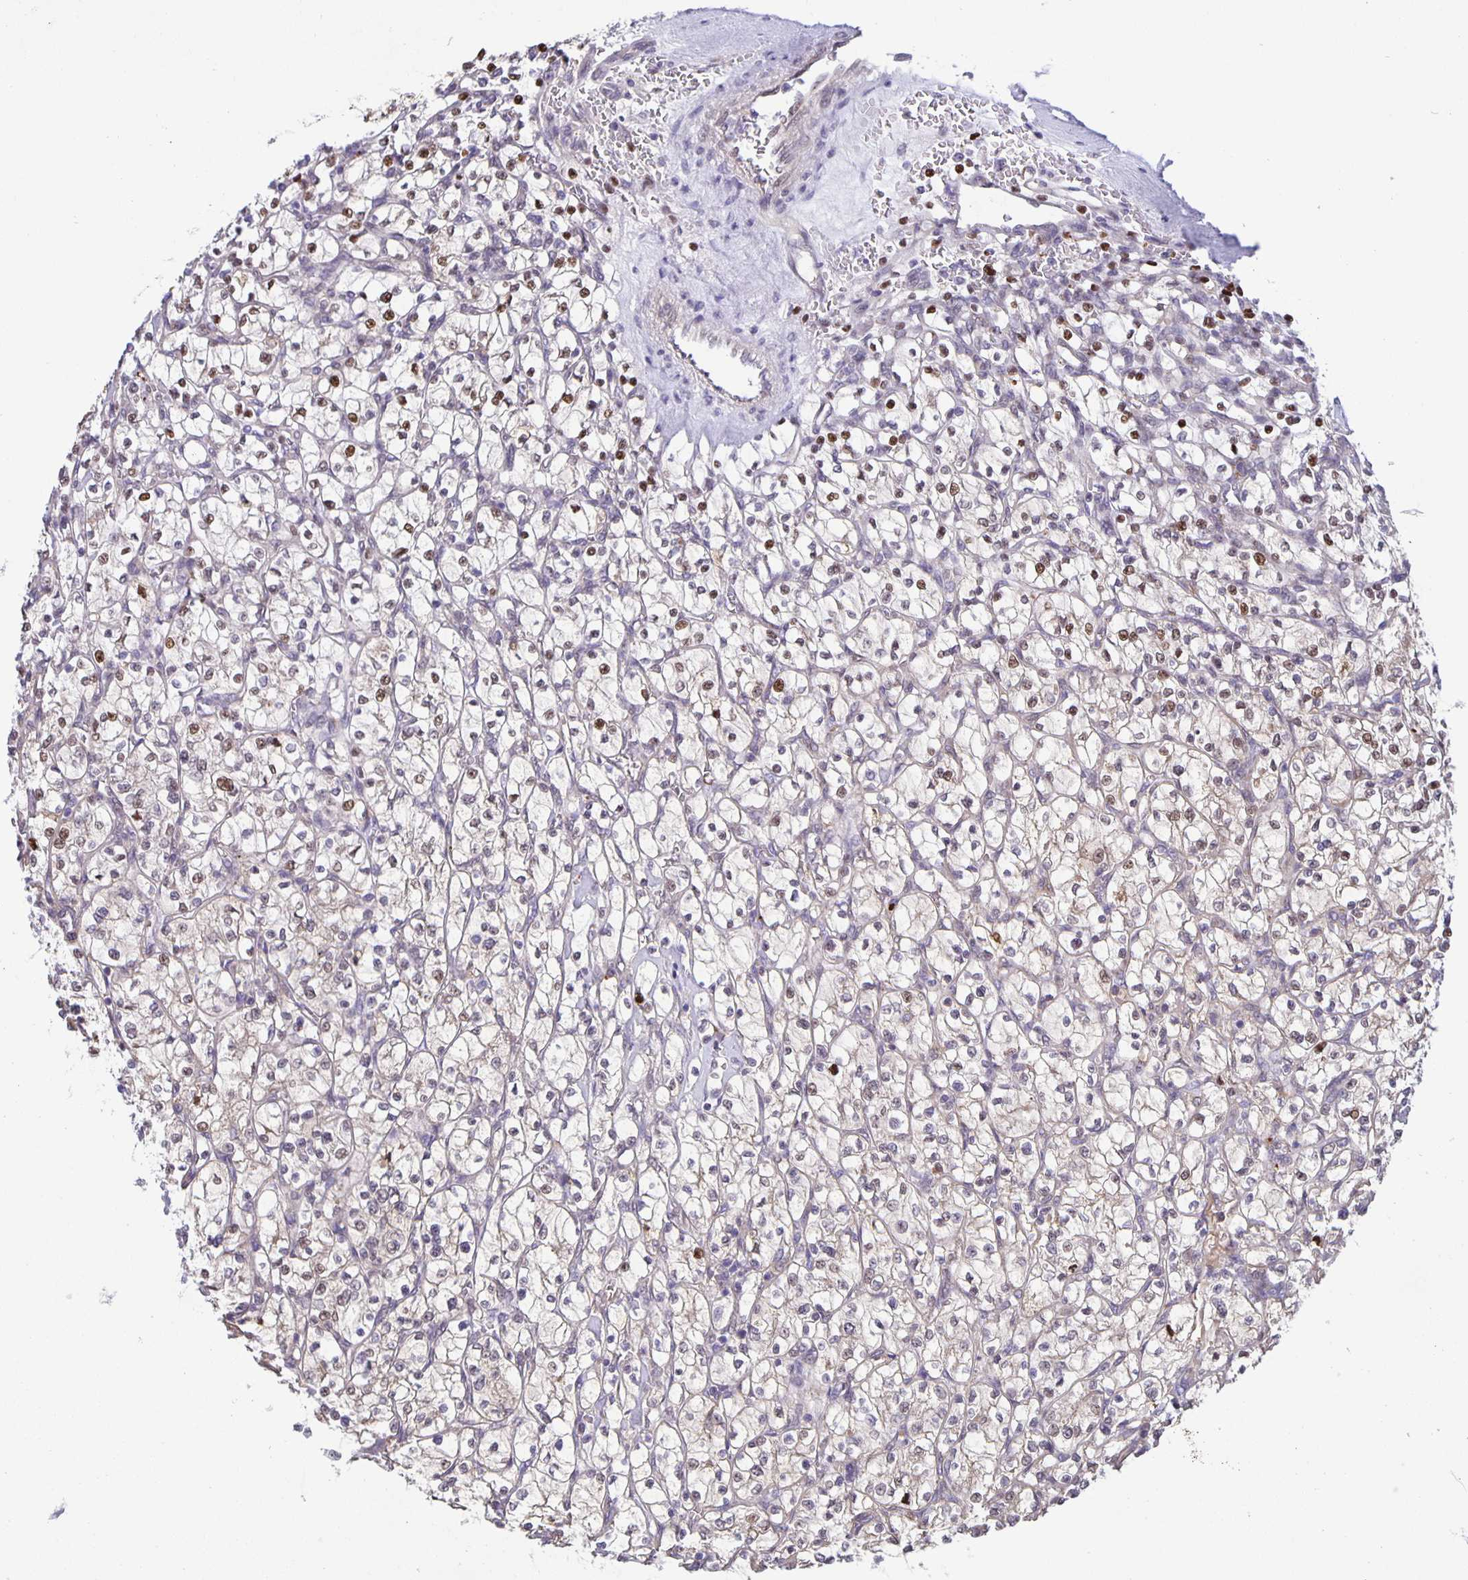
{"staining": {"intensity": "moderate", "quantity": "25%-75%", "location": "cytoplasmic/membranous,nuclear"}, "tissue": "renal cancer", "cell_type": "Tumor cells", "image_type": "cancer", "snomed": [{"axis": "morphology", "description": "Adenocarcinoma, NOS"}, {"axis": "topography", "description": "Kidney"}], "caption": "Adenocarcinoma (renal) stained with a protein marker shows moderate staining in tumor cells.", "gene": "MAPK12", "patient": {"sex": "female", "age": 64}}